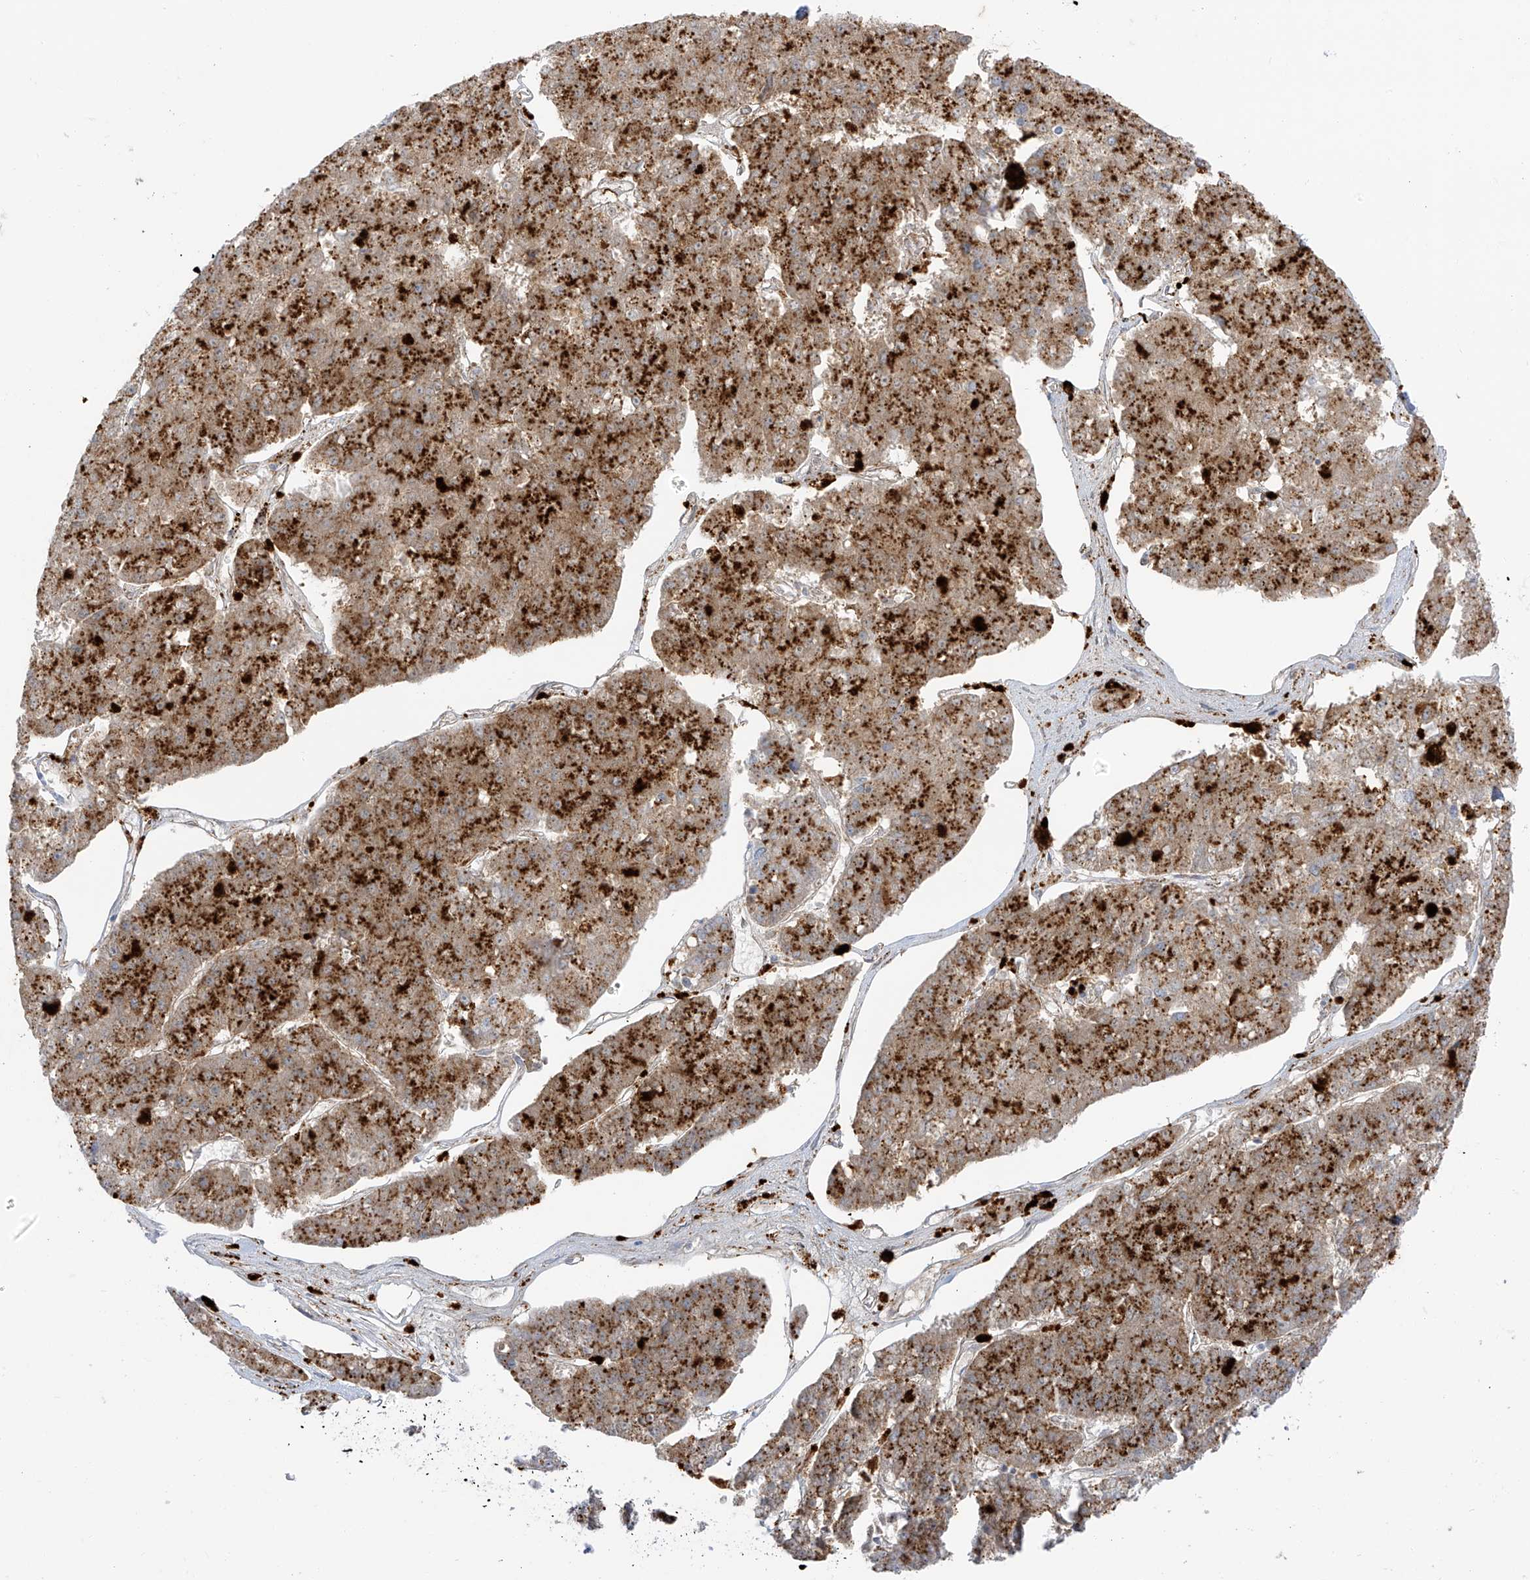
{"staining": {"intensity": "moderate", "quantity": ">75%", "location": "cytoplasmic/membranous"}, "tissue": "pancreatic cancer", "cell_type": "Tumor cells", "image_type": "cancer", "snomed": [{"axis": "morphology", "description": "Adenocarcinoma, NOS"}, {"axis": "topography", "description": "Pancreas"}], "caption": "IHC of human adenocarcinoma (pancreatic) exhibits medium levels of moderate cytoplasmic/membranous expression in approximately >75% of tumor cells.", "gene": "TAL2", "patient": {"sex": "male", "age": 50}}